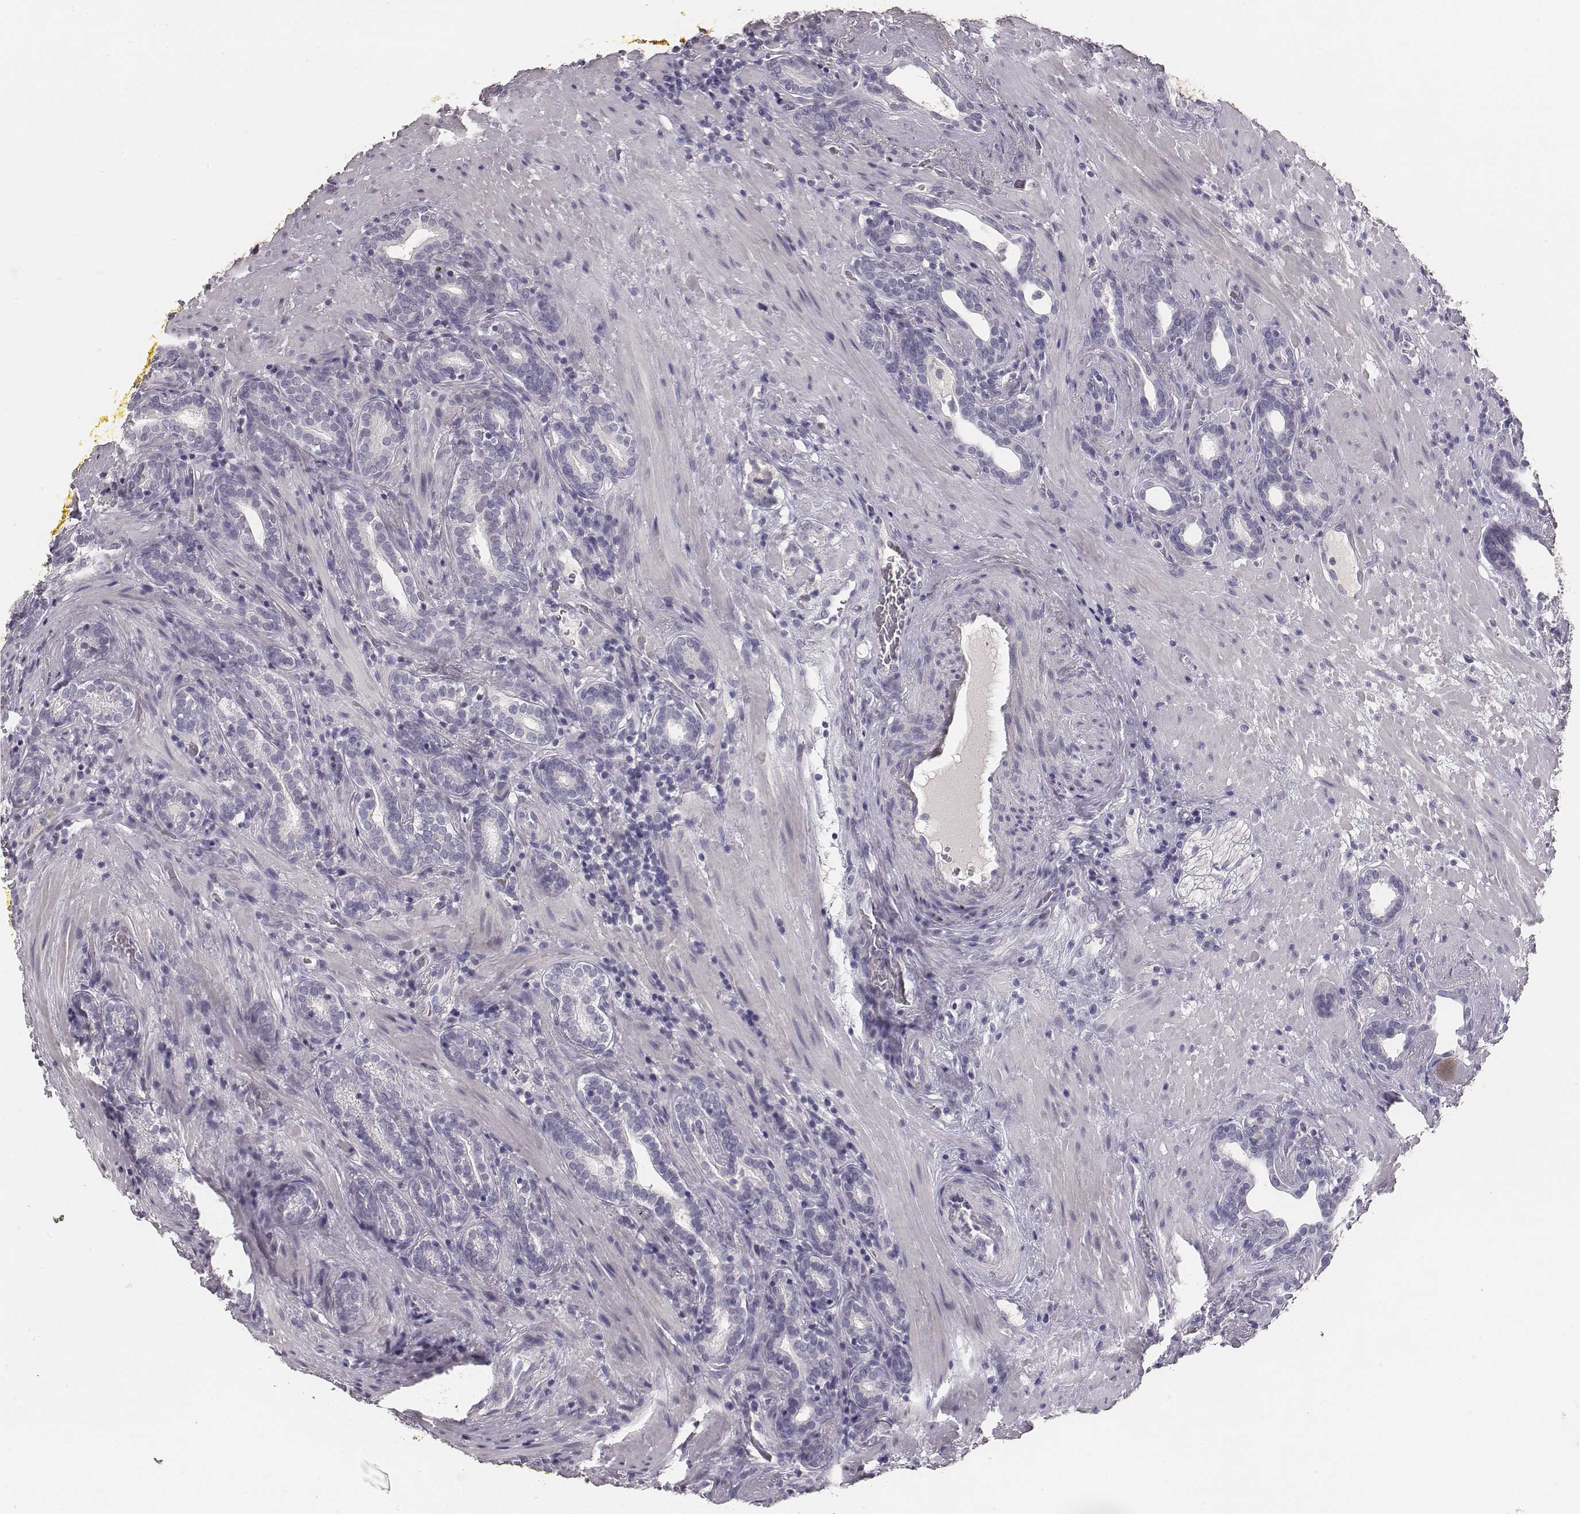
{"staining": {"intensity": "negative", "quantity": "none", "location": "none"}, "tissue": "prostate cancer", "cell_type": "Tumor cells", "image_type": "cancer", "snomed": [{"axis": "morphology", "description": "Adenocarcinoma, NOS"}, {"axis": "topography", "description": "Prostate"}], "caption": "Photomicrograph shows no protein positivity in tumor cells of prostate cancer tissue.", "gene": "MYH6", "patient": {"sex": "male", "age": 66}}